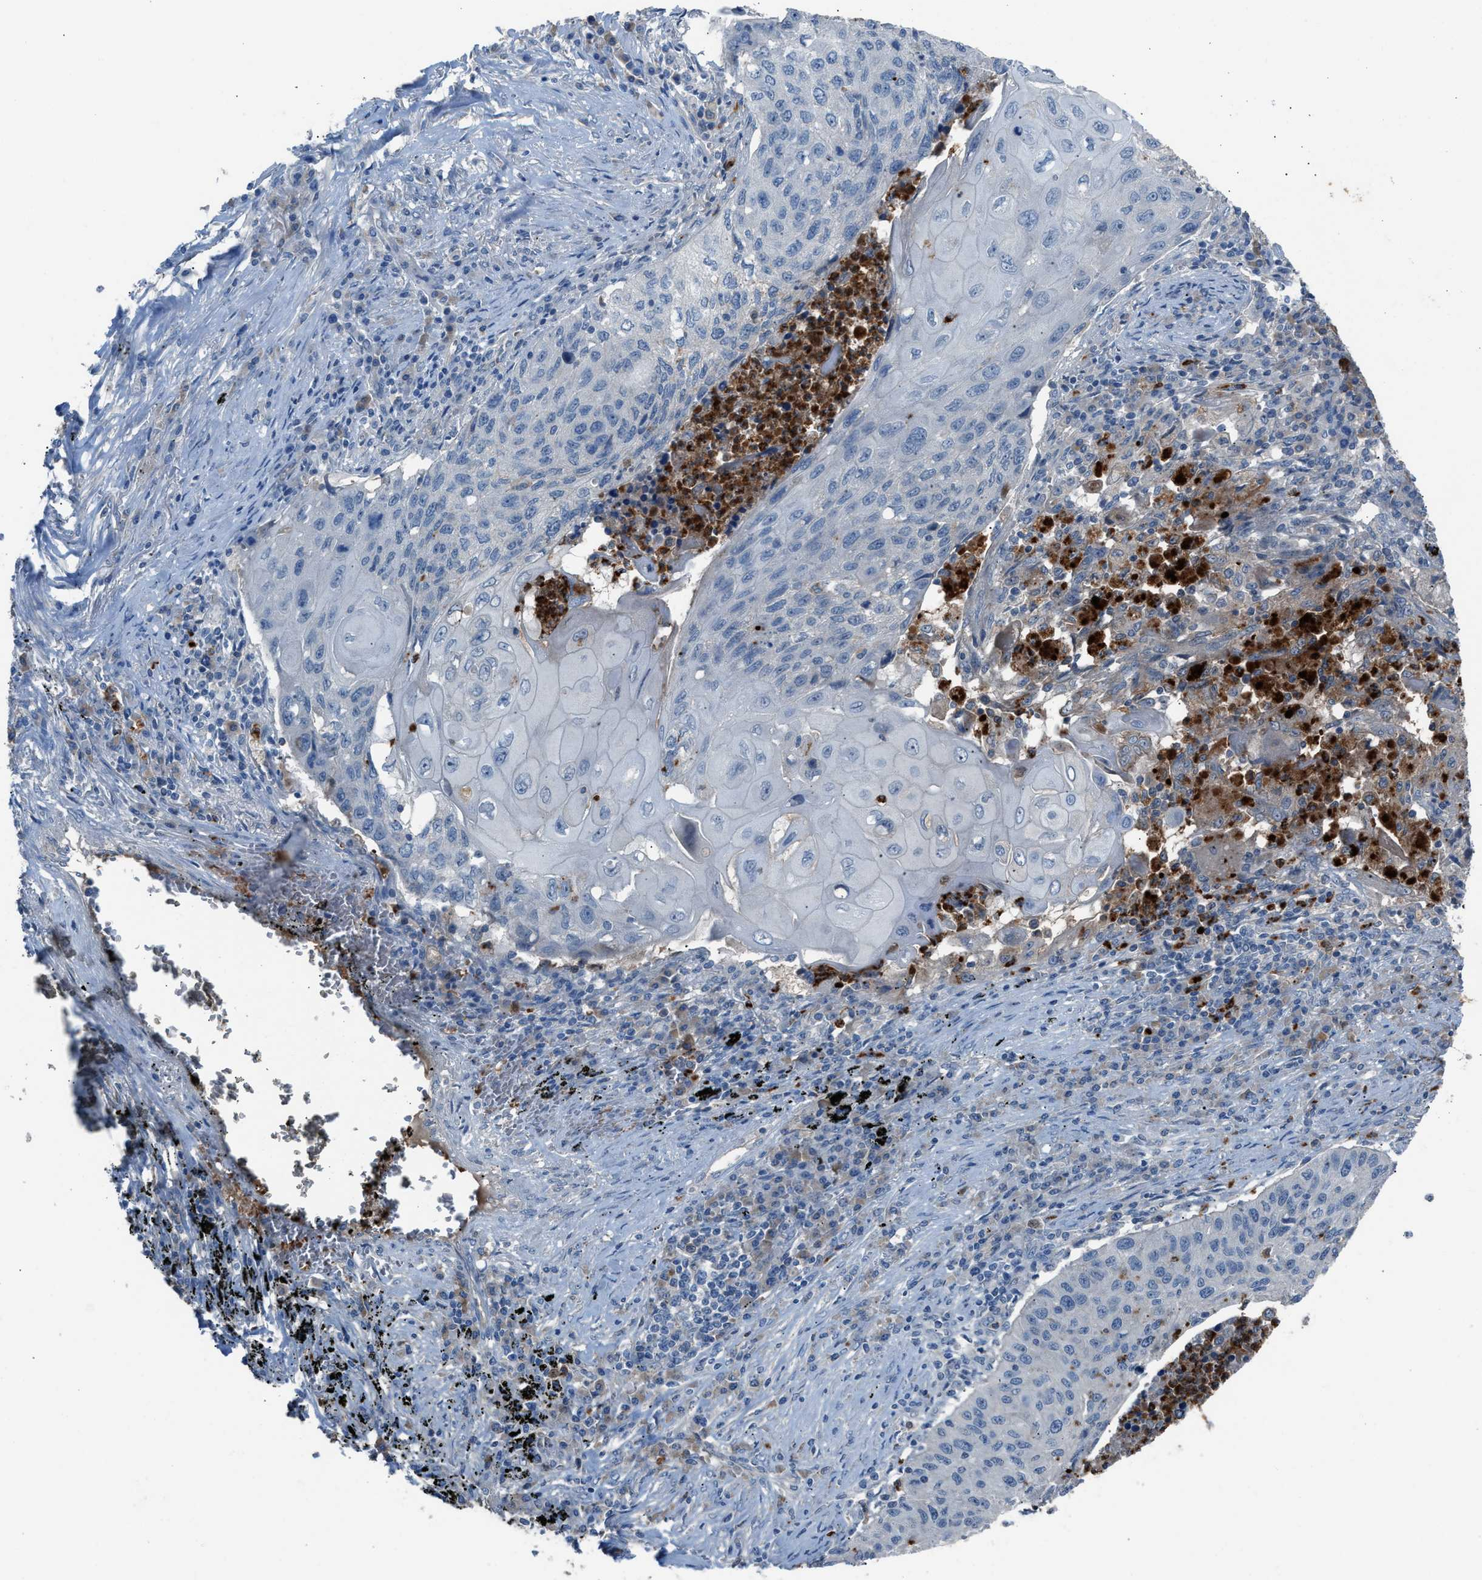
{"staining": {"intensity": "negative", "quantity": "none", "location": "none"}, "tissue": "lung cancer", "cell_type": "Tumor cells", "image_type": "cancer", "snomed": [{"axis": "morphology", "description": "Squamous cell carcinoma, NOS"}, {"axis": "topography", "description": "Lung"}], "caption": "Lung squamous cell carcinoma stained for a protein using immunohistochemistry displays no expression tumor cells.", "gene": "CFAP77", "patient": {"sex": "female", "age": 63}}